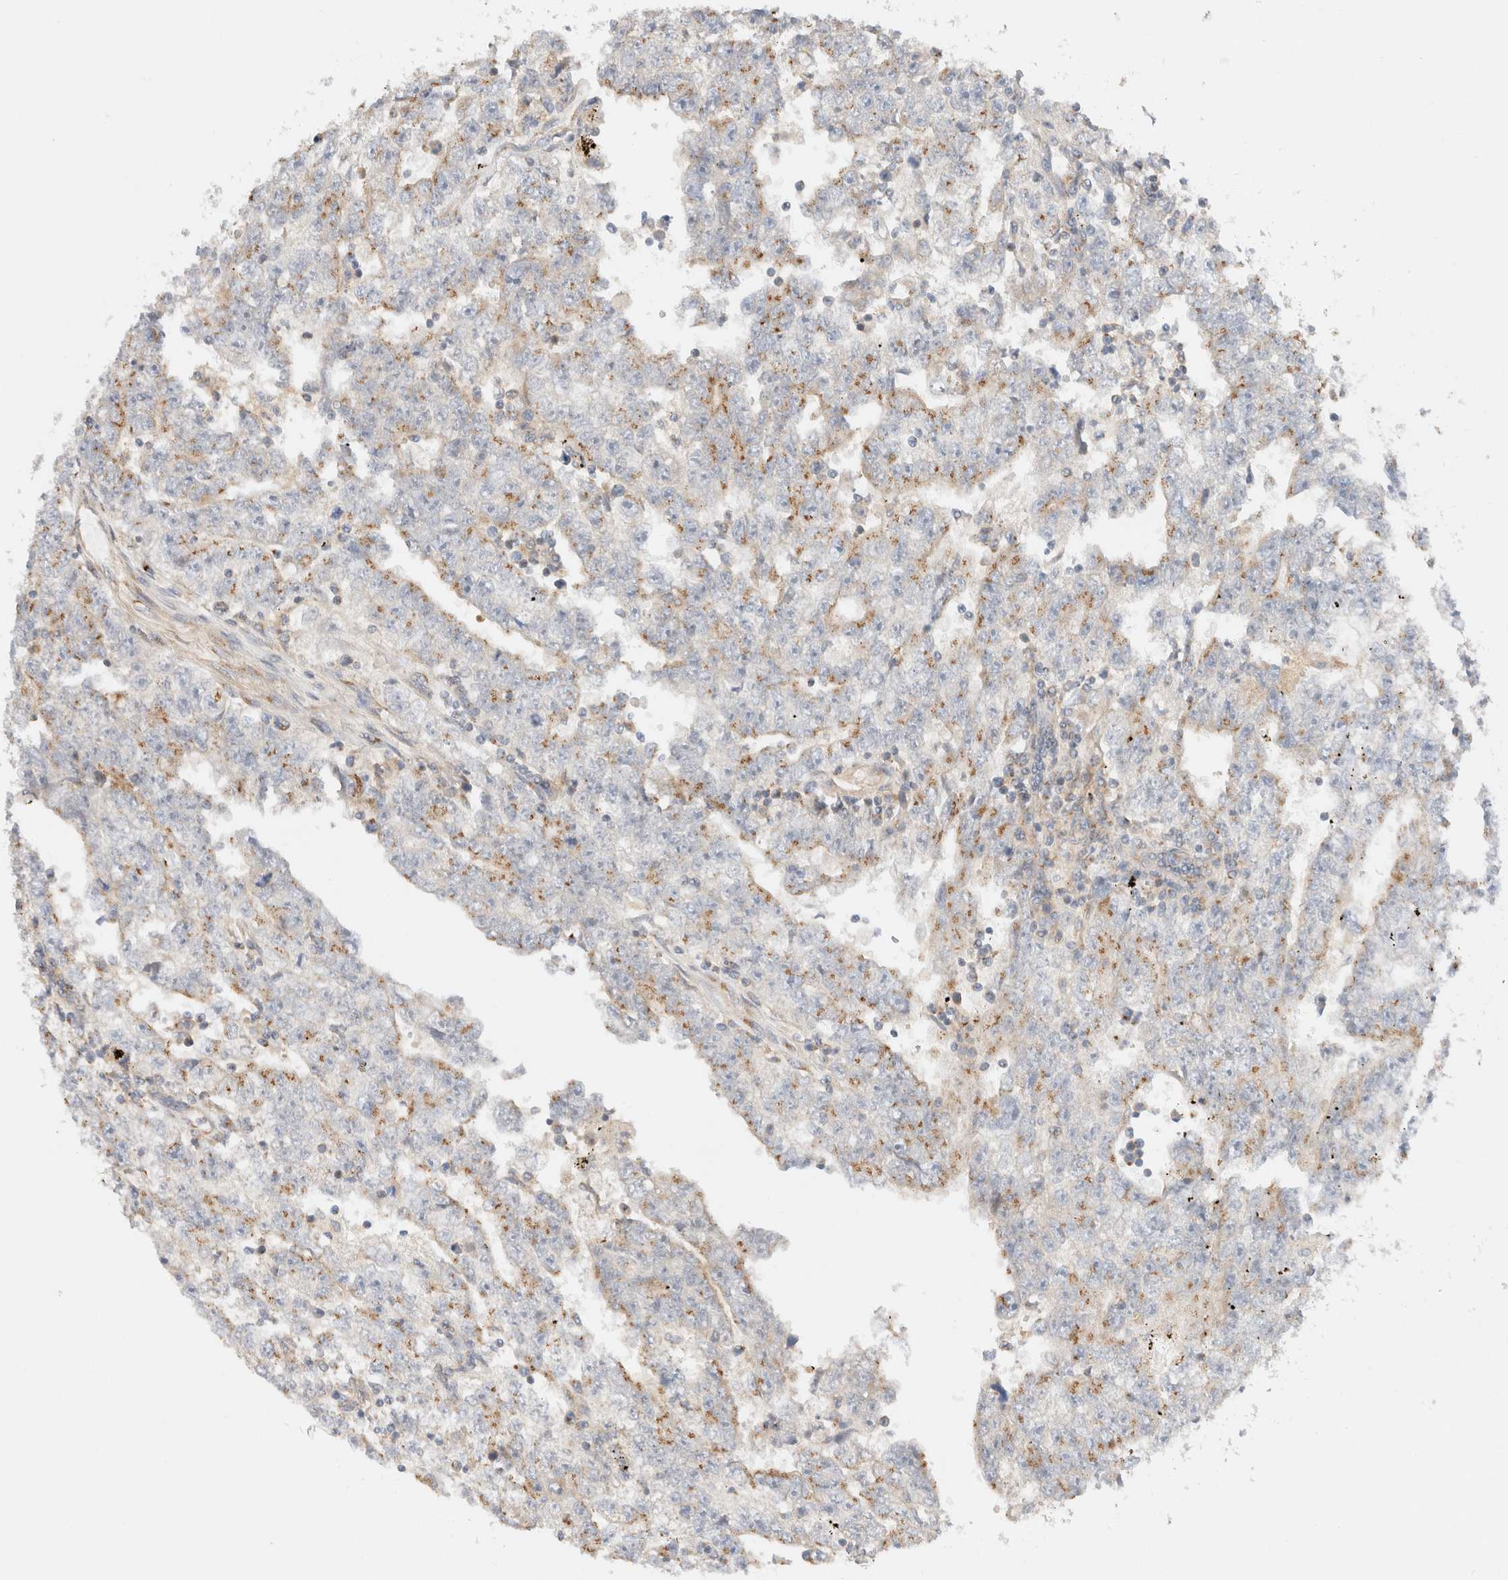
{"staining": {"intensity": "weak", "quantity": "25%-75%", "location": "cytoplasmic/membranous"}, "tissue": "testis cancer", "cell_type": "Tumor cells", "image_type": "cancer", "snomed": [{"axis": "morphology", "description": "Carcinoma, Embryonal, NOS"}, {"axis": "topography", "description": "Testis"}], "caption": "Immunohistochemistry (IHC) (DAB (3,3'-diaminobenzidine)) staining of testis cancer demonstrates weak cytoplasmic/membranous protein expression in about 25%-75% of tumor cells.", "gene": "RABEP1", "patient": {"sex": "male", "age": 25}}